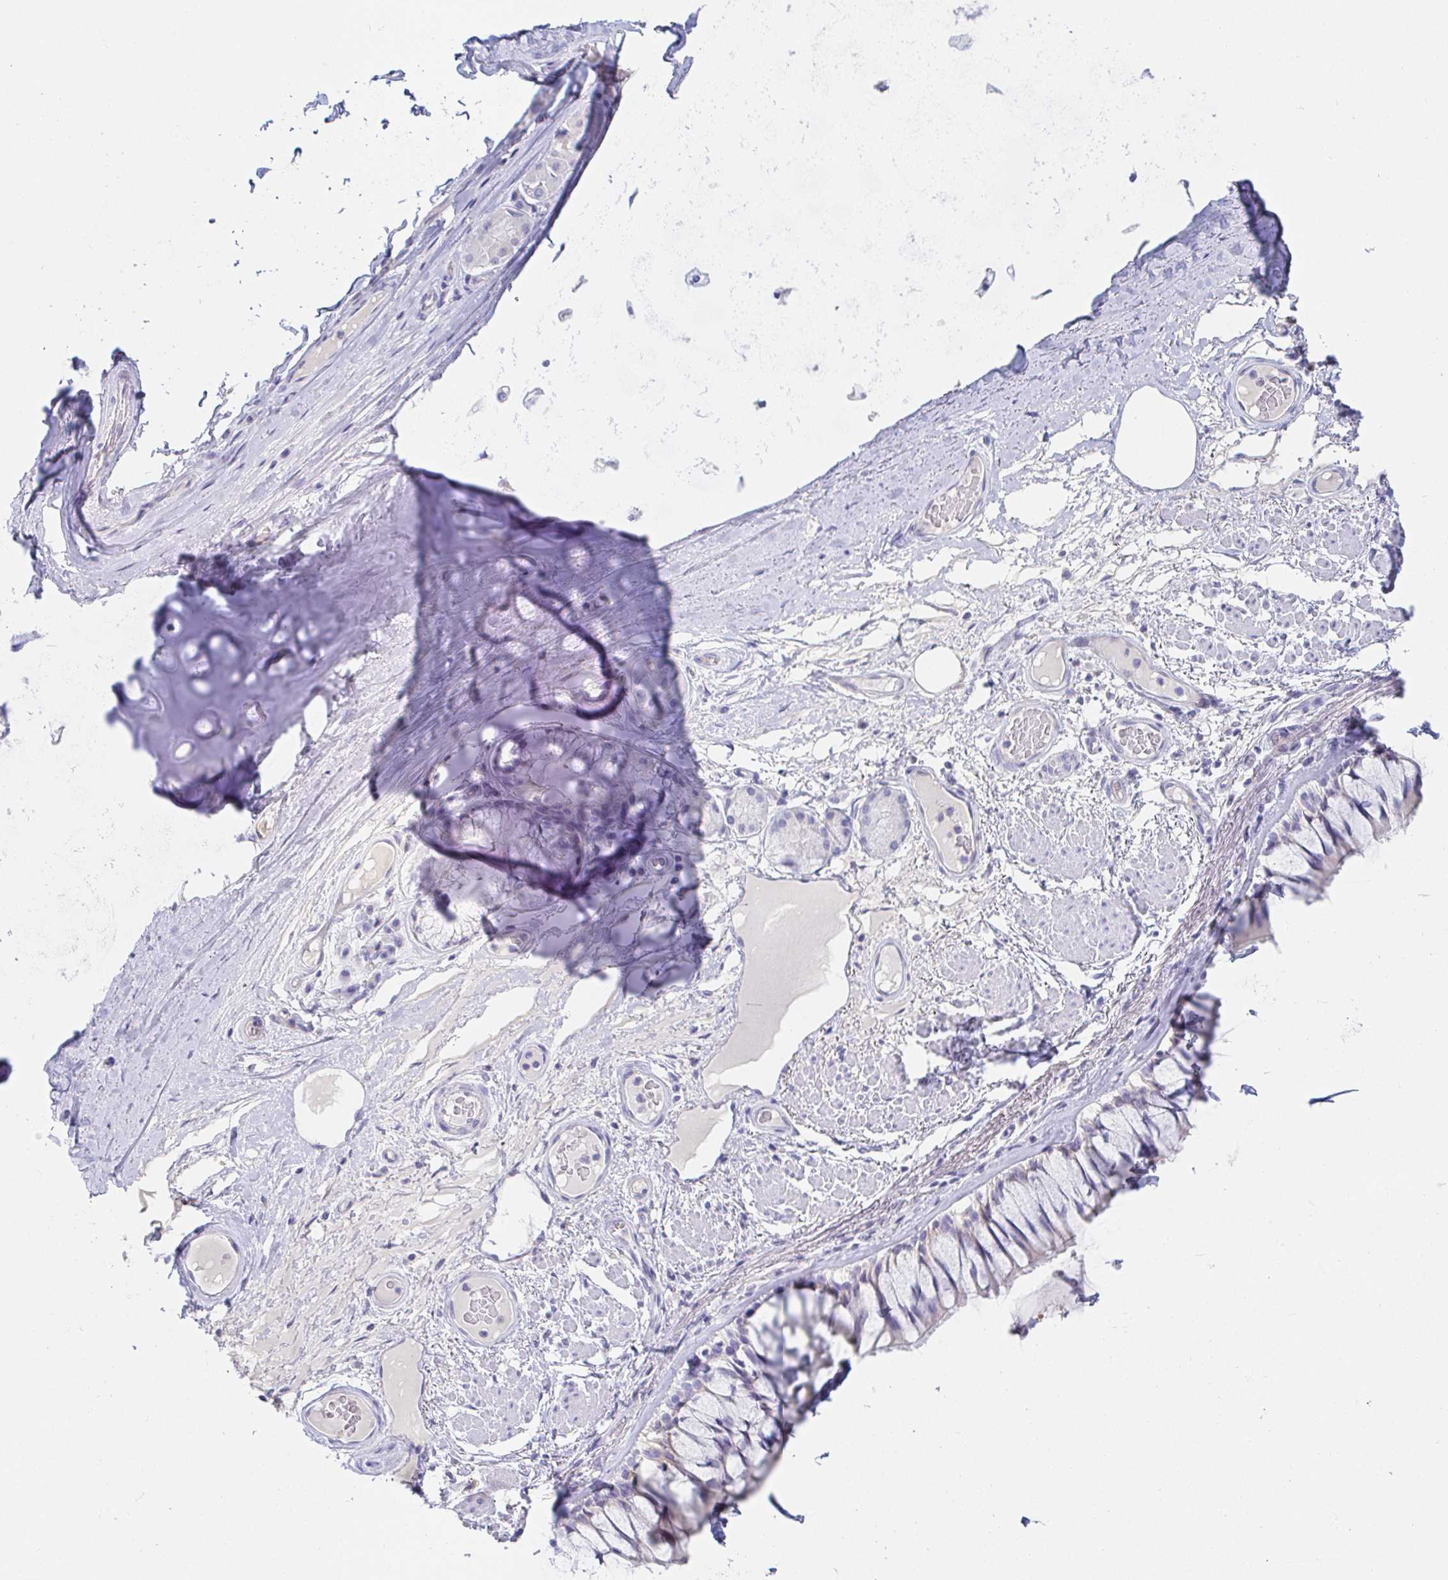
{"staining": {"intensity": "negative", "quantity": "none", "location": "none"}, "tissue": "adipose tissue", "cell_type": "Adipocytes", "image_type": "normal", "snomed": [{"axis": "morphology", "description": "Normal tissue, NOS"}, {"axis": "topography", "description": "Cartilage tissue"}, {"axis": "topography", "description": "Bronchus"}], "caption": "High power microscopy micrograph of an immunohistochemistry photomicrograph of unremarkable adipose tissue, revealing no significant positivity in adipocytes. (IHC, brightfield microscopy, high magnification).", "gene": "PDE6B", "patient": {"sex": "male", "age": 64}}